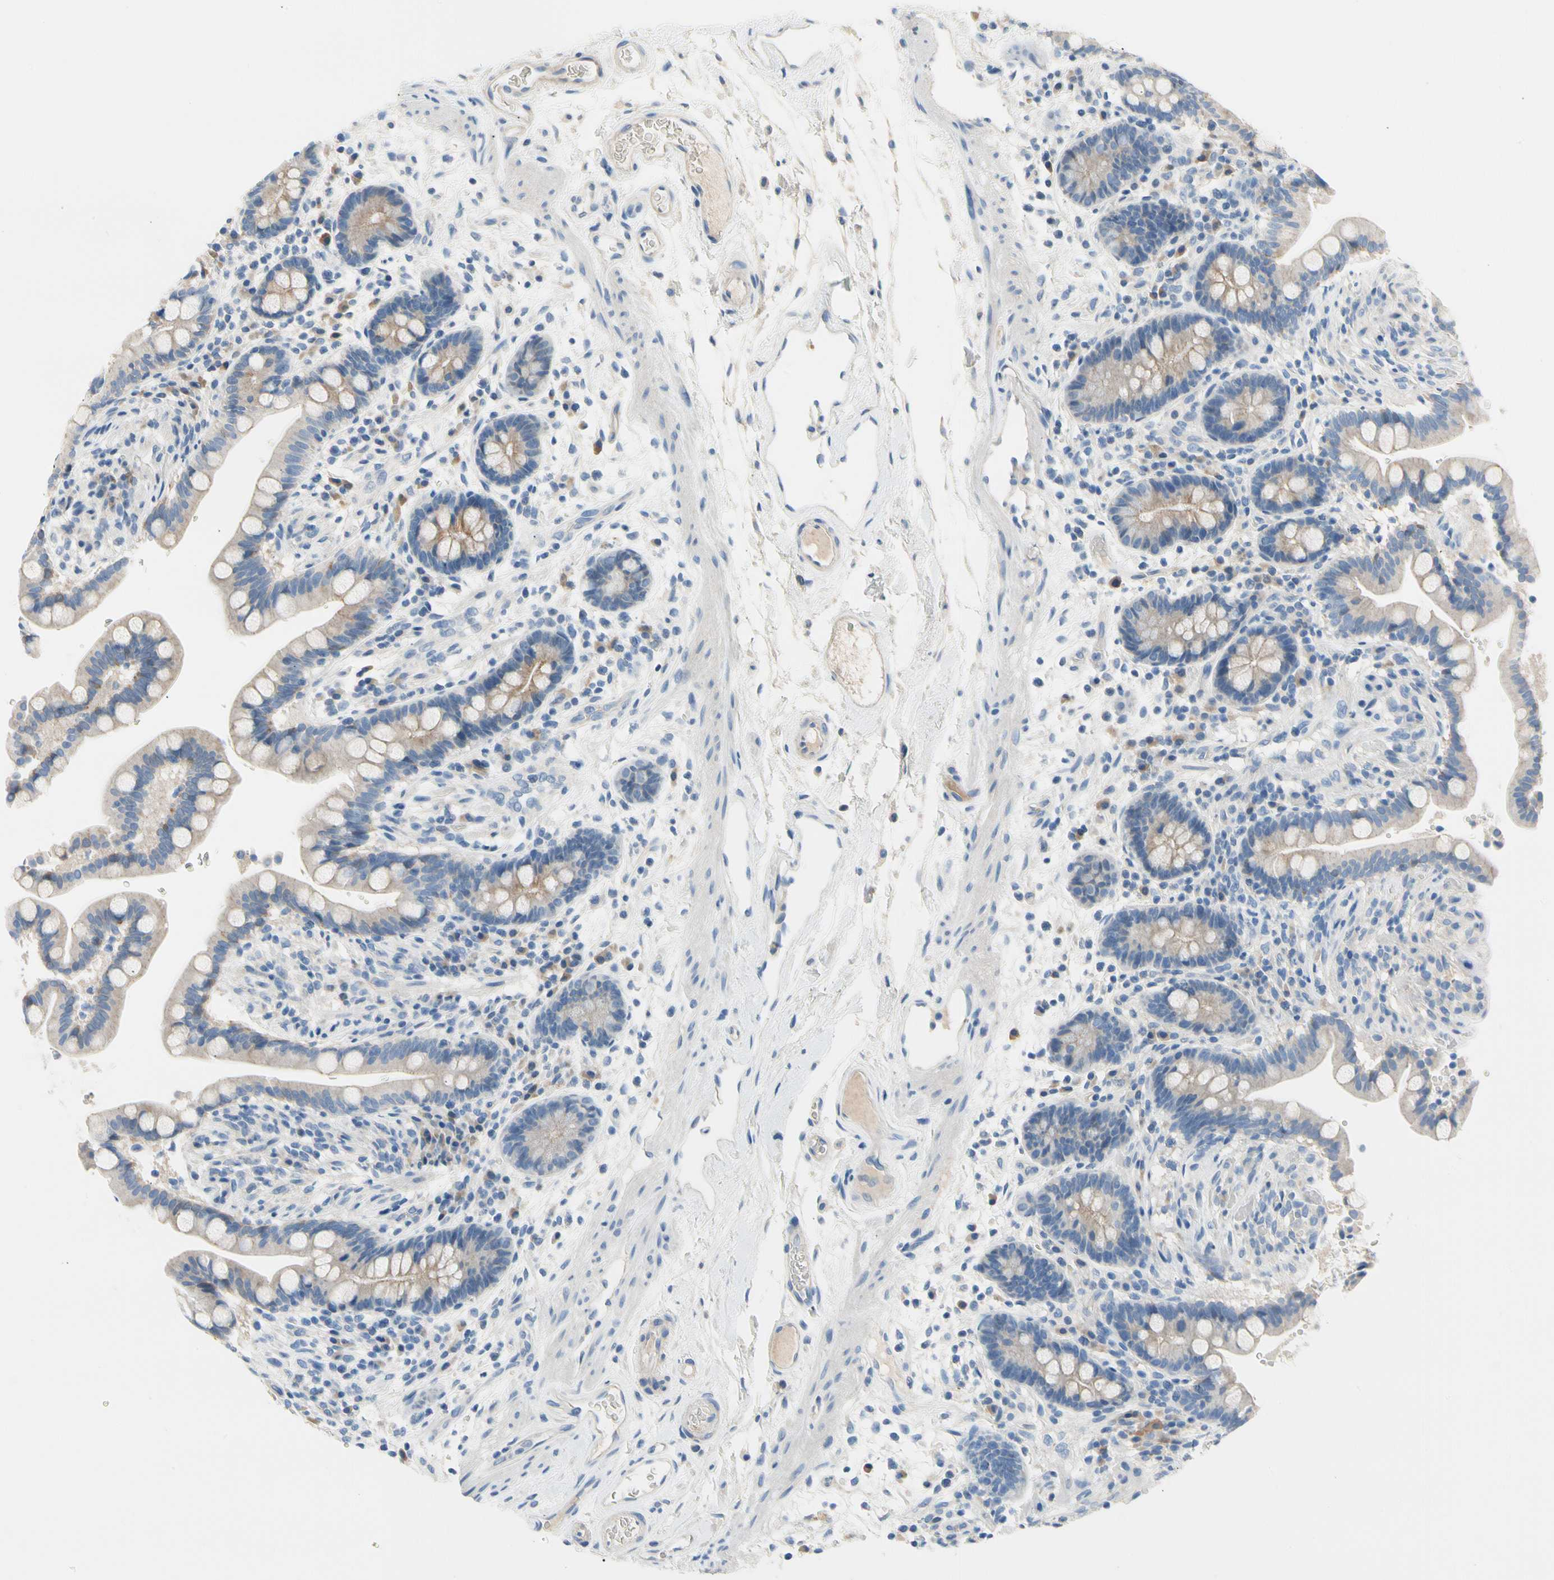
{"staining": {"intensity": "weak", "quantity": "25%-75%", "location": "cytoplasmic/membranous"}, "tissue": "colon", "cell_type": "Endothelial cells", "image_type": "normal", "snomed": [{"axis": "morphology", "description": "Normal tissue, NOS"}, {"axis": "topography", "description": "Colon"}], "caption": "Approximately 25%-75% of endothelial cells in benign human colon show weak cytoplasmic/membranous protein positivity as visualized by brown immunohistochemical staining.", "gene": "CA14", "patient": {"sex": "male", "age": 73}}